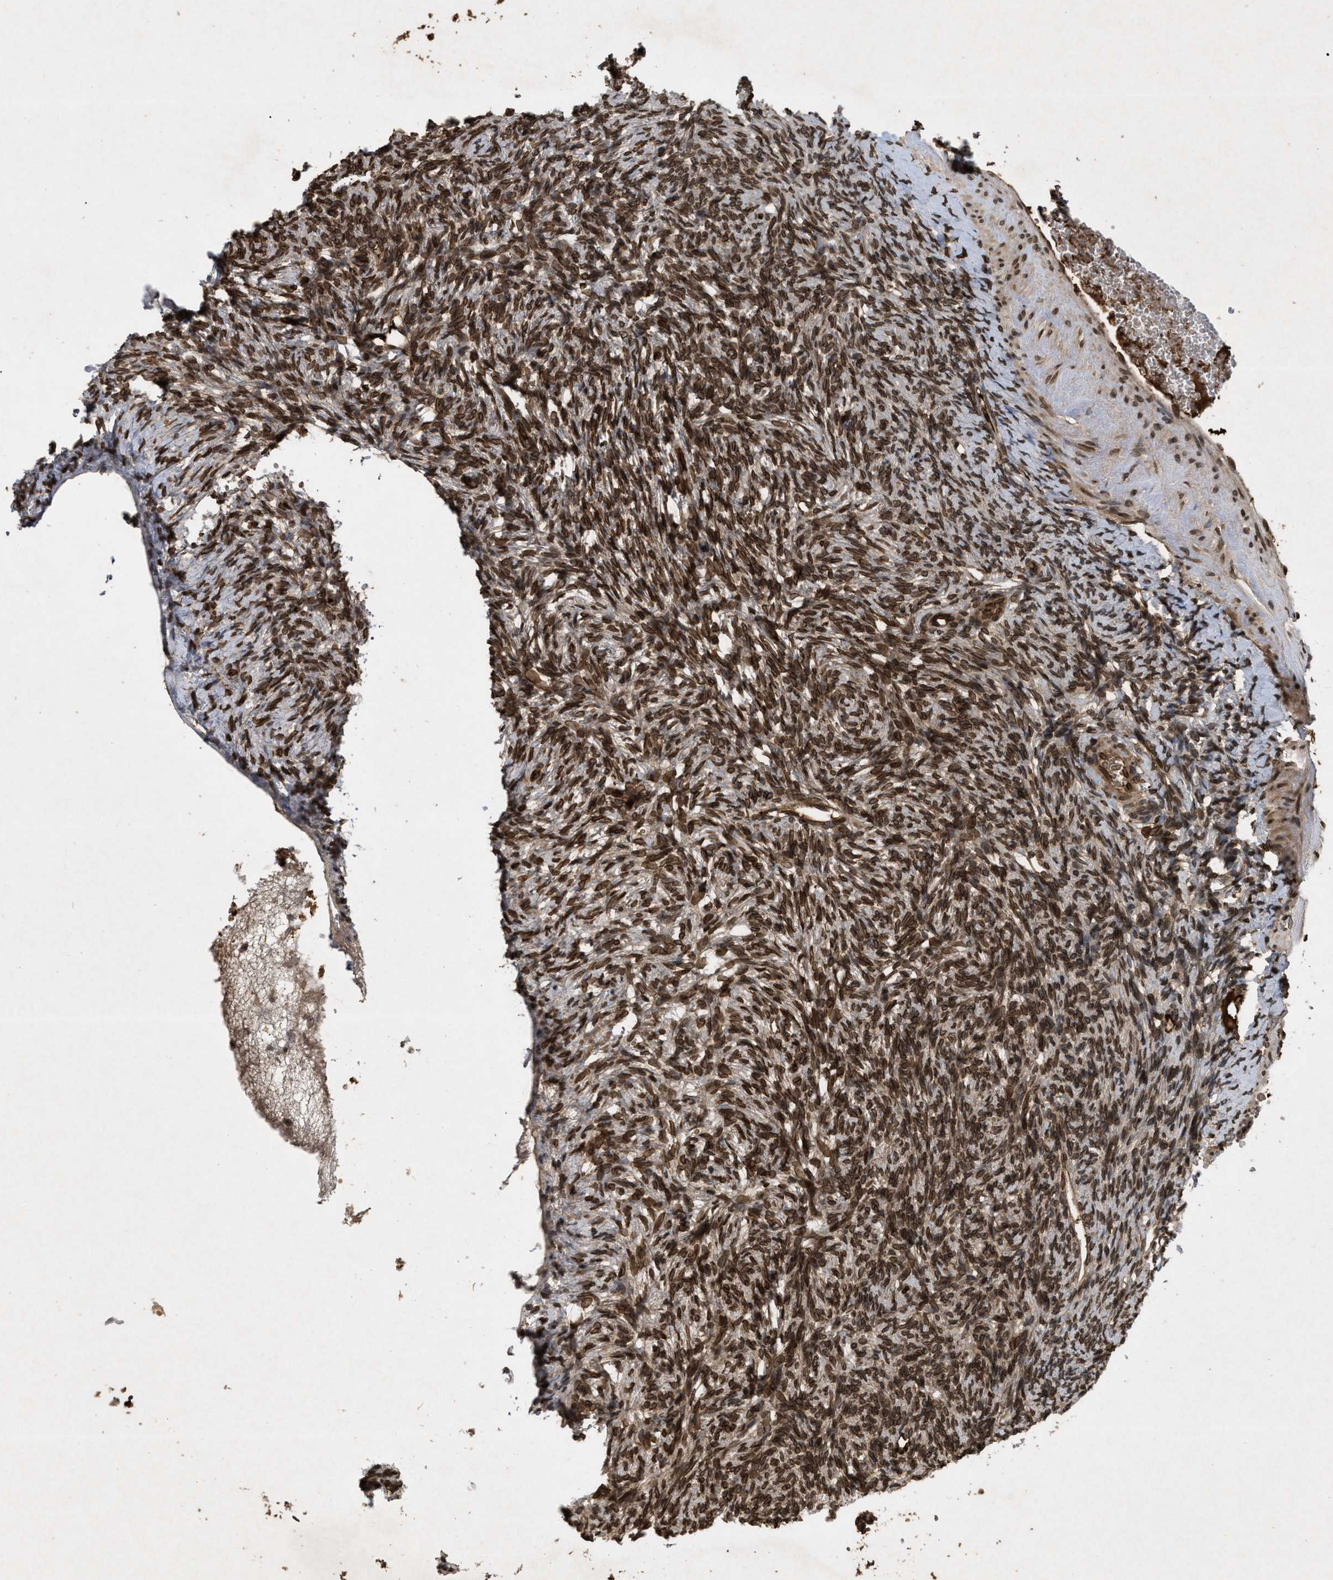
{"staining": {"intensity": "moderate", "quantity": ">75%", "location": "nuclear"}, "tissue": "ovary", "cell_type": "Ovarian stroma cells", "image_type": "normal", "snomed": [{"axis": "morphology", "description": "Normal tissue, NOS"}, {"axis": "topography", "description": "Ovary"}], "caption": "This is a micrograph of immunohistochemistry (IHC) staining of benign ovary, which shows moderate staining in the nuclear of ovarian stroma cells.", "gene": "CRY1", "patient": {"sex": "female", "age": 33}}